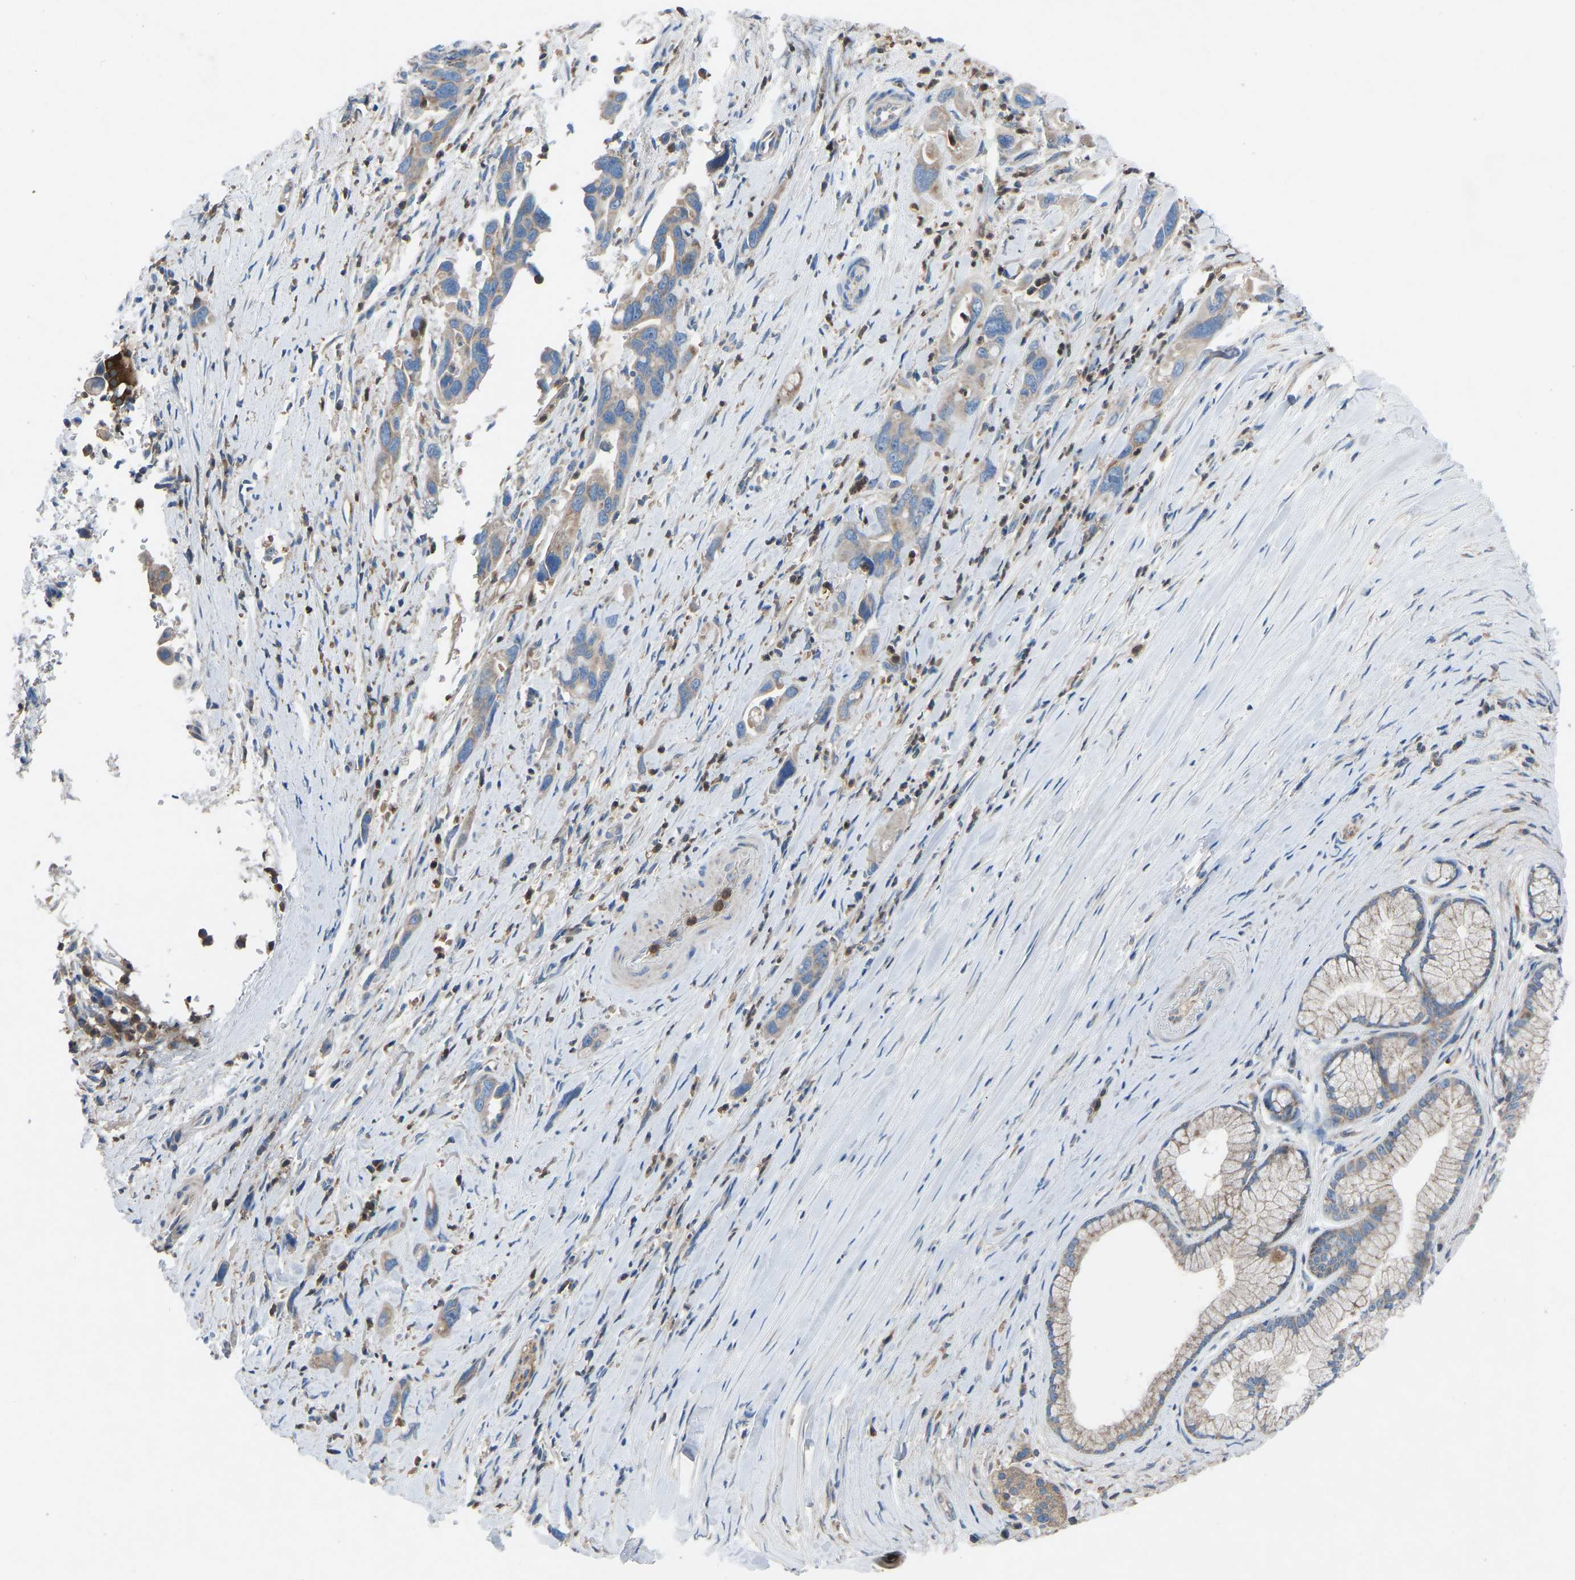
{"staining": {"intensity": "weak", "quantity": ">75%", "location": "cytoplasmic/membranous"}, "tissue": "pancreatic cancer", "cell_type": "Tumor cells", "image_type": "cancer", "snomed": [{"axis": "morphology", "description": "Adenocarcinoma, NOS"}, {"axis": "topography", "description": "Pancreas"}], "caption": "Immunohistochemical staining of human pancreatic cancer displays low levels of weak cytoplasmic/membranous positivity in about >75% of tumor cells. The protein is stained brown, and the nuclei are stained in blue (DAB (3,3'-diaminobenzidine) IHC with brightfield microscopy, high magnification).", "gene": "GRK6", "patient": {"sex": "female", "age": 70}}